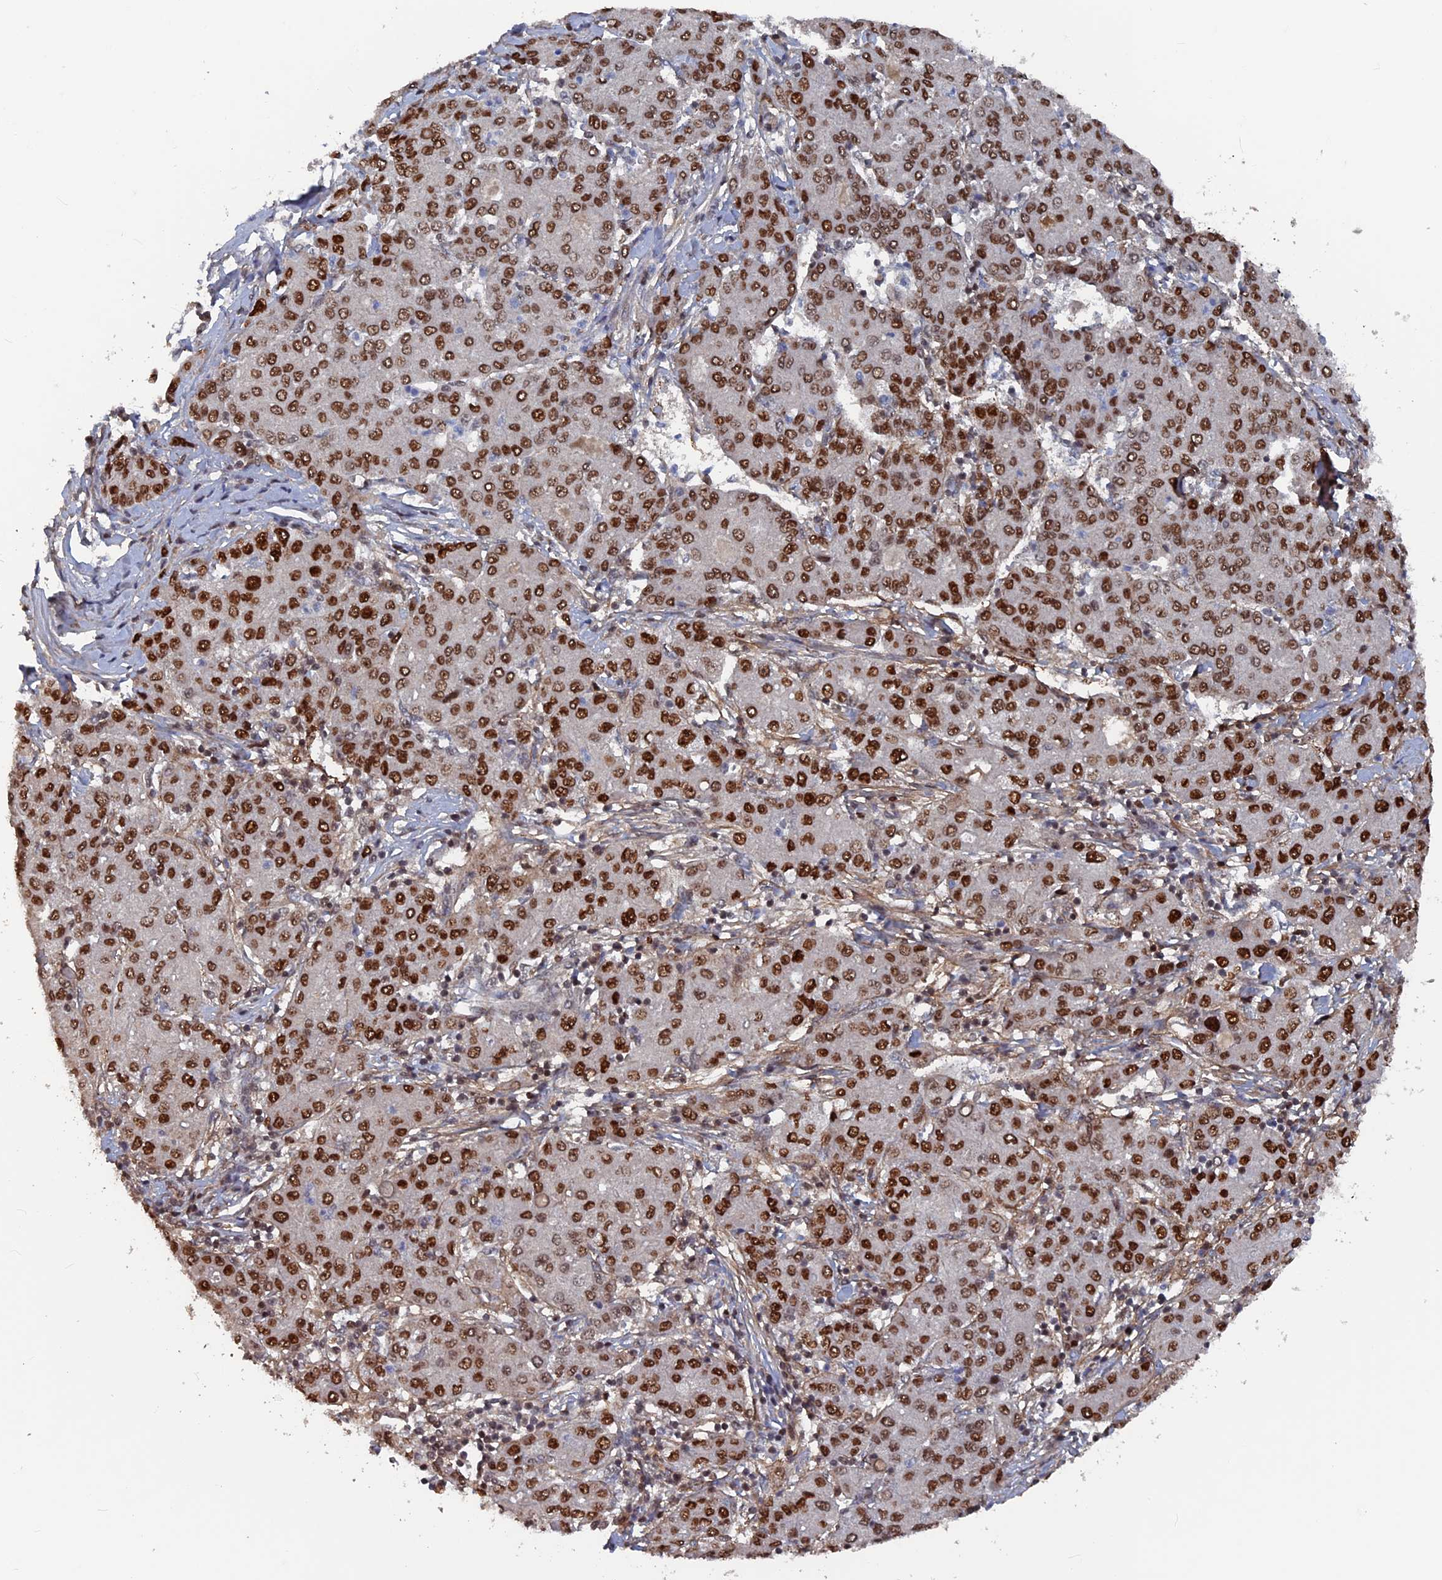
{"staining": {"intensity": "strong", "quantity": ">75%", "location": "nuclear"}, "tissue": "liver cancer", "cell_type": "Tumor cells", "image_type": "cancer", "snomed": [{"axis": "morphology", "description": "Carcinoma, Hepatocellular, NOS"}, {"axis": "topography", "description": "Liver"}], "caption": "Human liver cancer stained with a protein marker exhibits strong staining in tumor cells.", "gene": "SH3D21", "patient": {"sex": "male", "age": 65}}